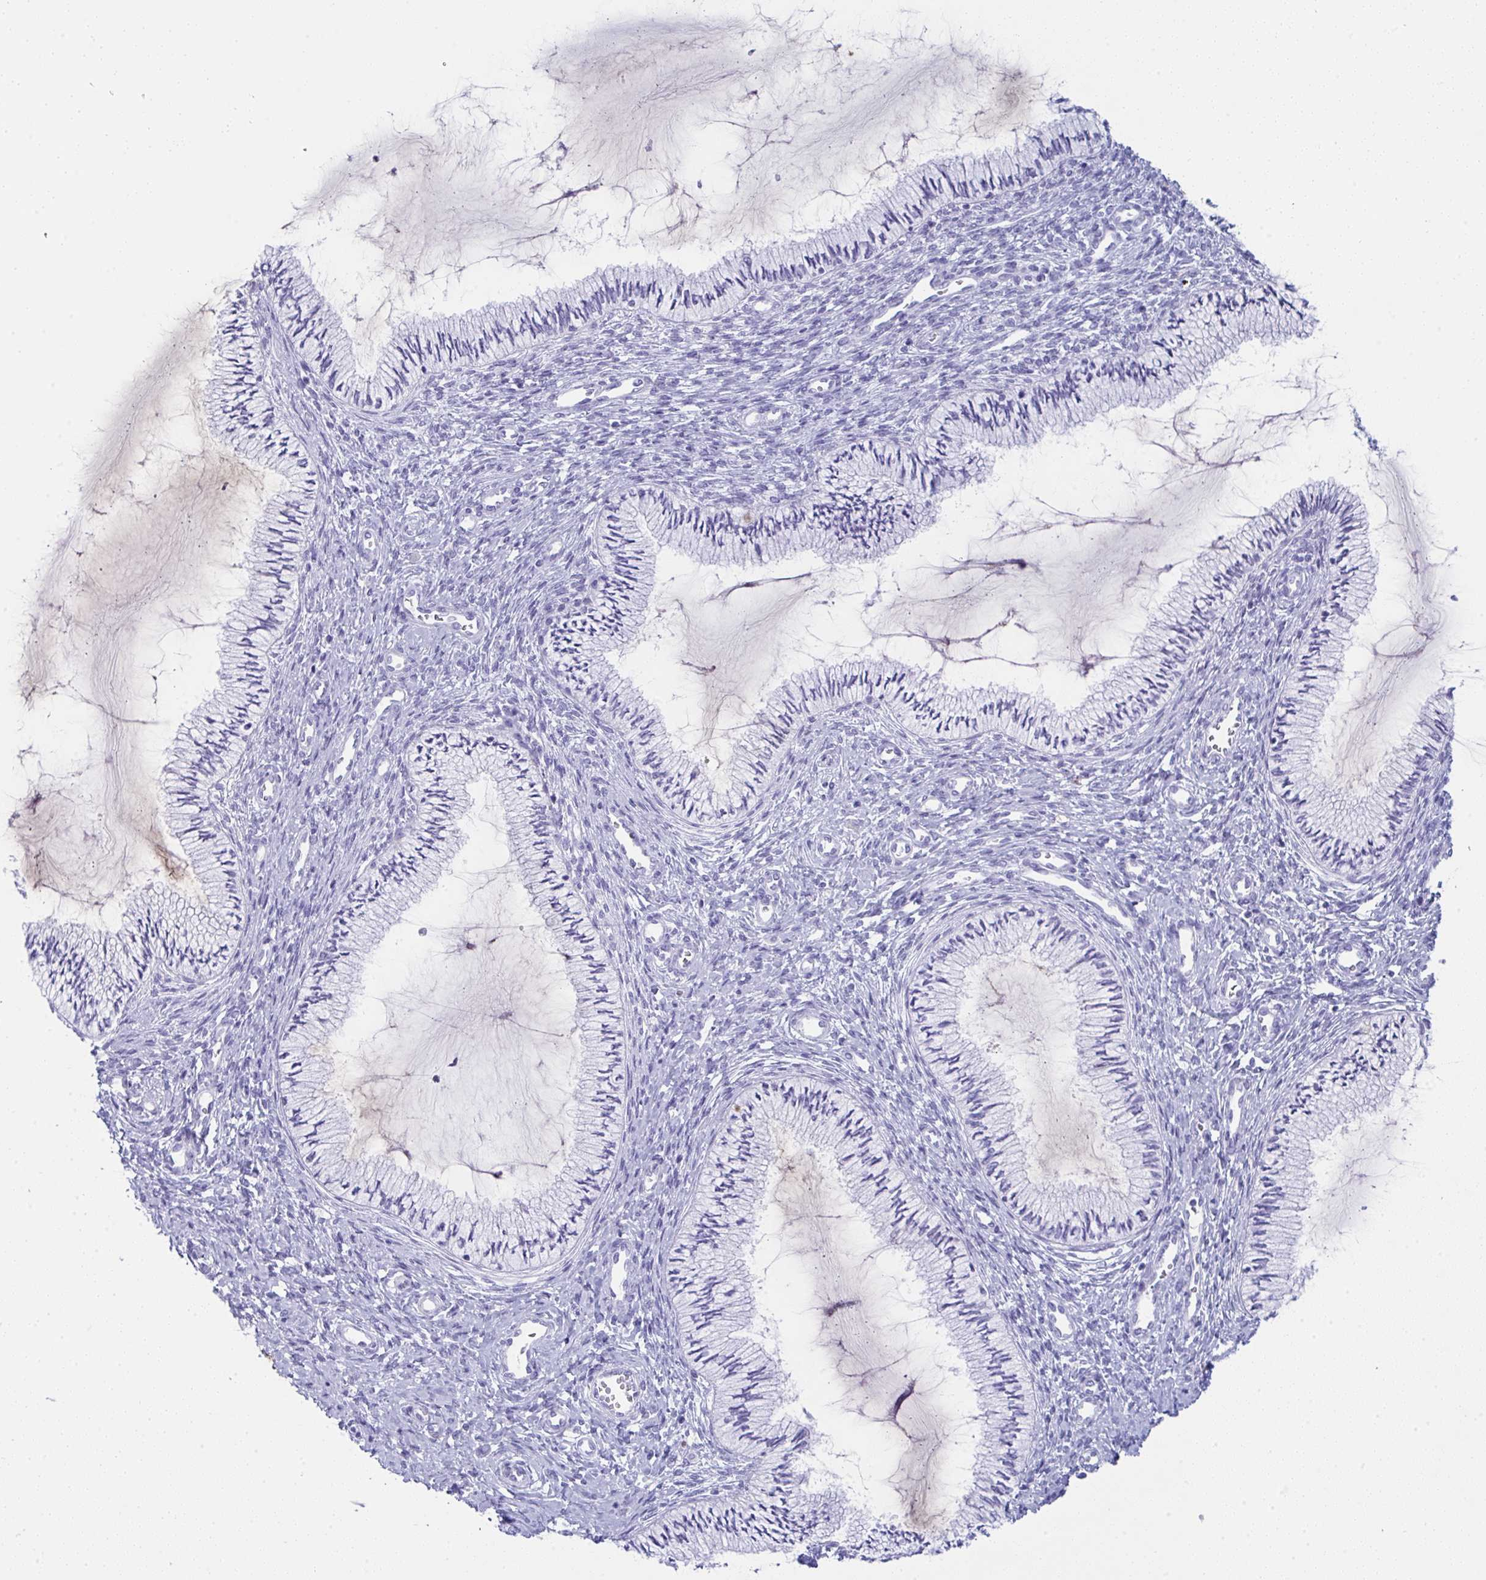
{"staining": {"intensity": "negative", "quantity": "none", "location": "none"}, "tissue": "cervix", "cell_type": "Glandular cells", "image_type": "normal", "snomed": [{"axis": "morphology", "description": "Normal tissue, NOS"}, {"axis": "topography", "description": "Cervix"}], "caption": "Image shows no protein positivity in glandular cells of normal cervix.", "gene": "JCHAIN", "patient": {"sex": "female", "age": 24}}